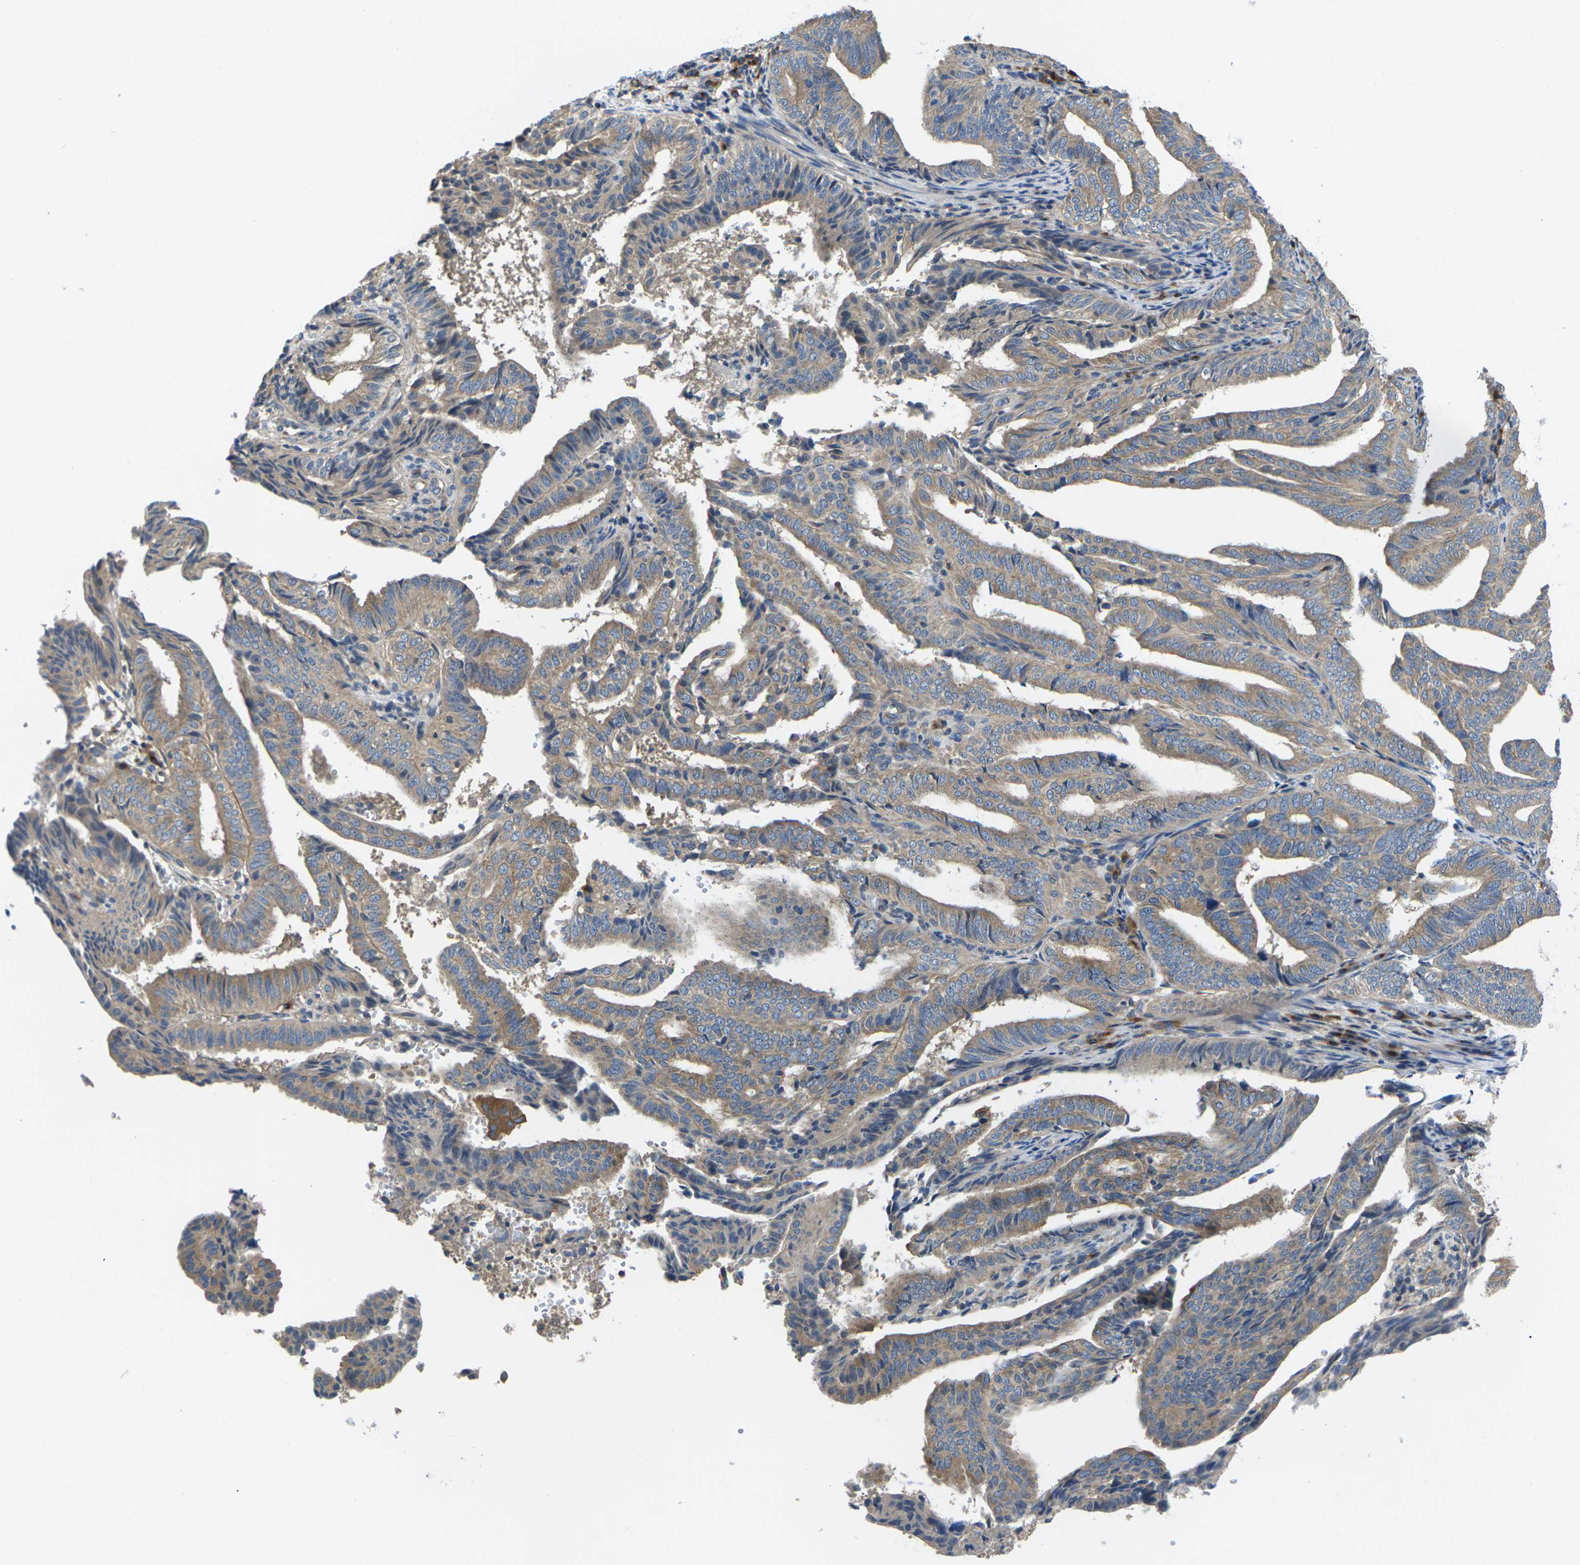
{"staining": {"intensity": "moderate", "quantity": ">75%", "location": "cytoplasmic/membranous"}, "tissue": "endometrial cancer", "cell_type": "Tumor cells", "image_type": "cancer", "snomed": [{"axis": "morphology", "description": "Adenocarcinoma, NOS"}, {"axis": "topography", "description": "Endometrium"}], "caption": "An image of adenocarcinoma (endometrial) stained for a protein displays moderate cytoplasmic/membranous brown staining in tumor cells.", "gene": "TMCC2", "patient": {"sex": "female", "age": 58}}